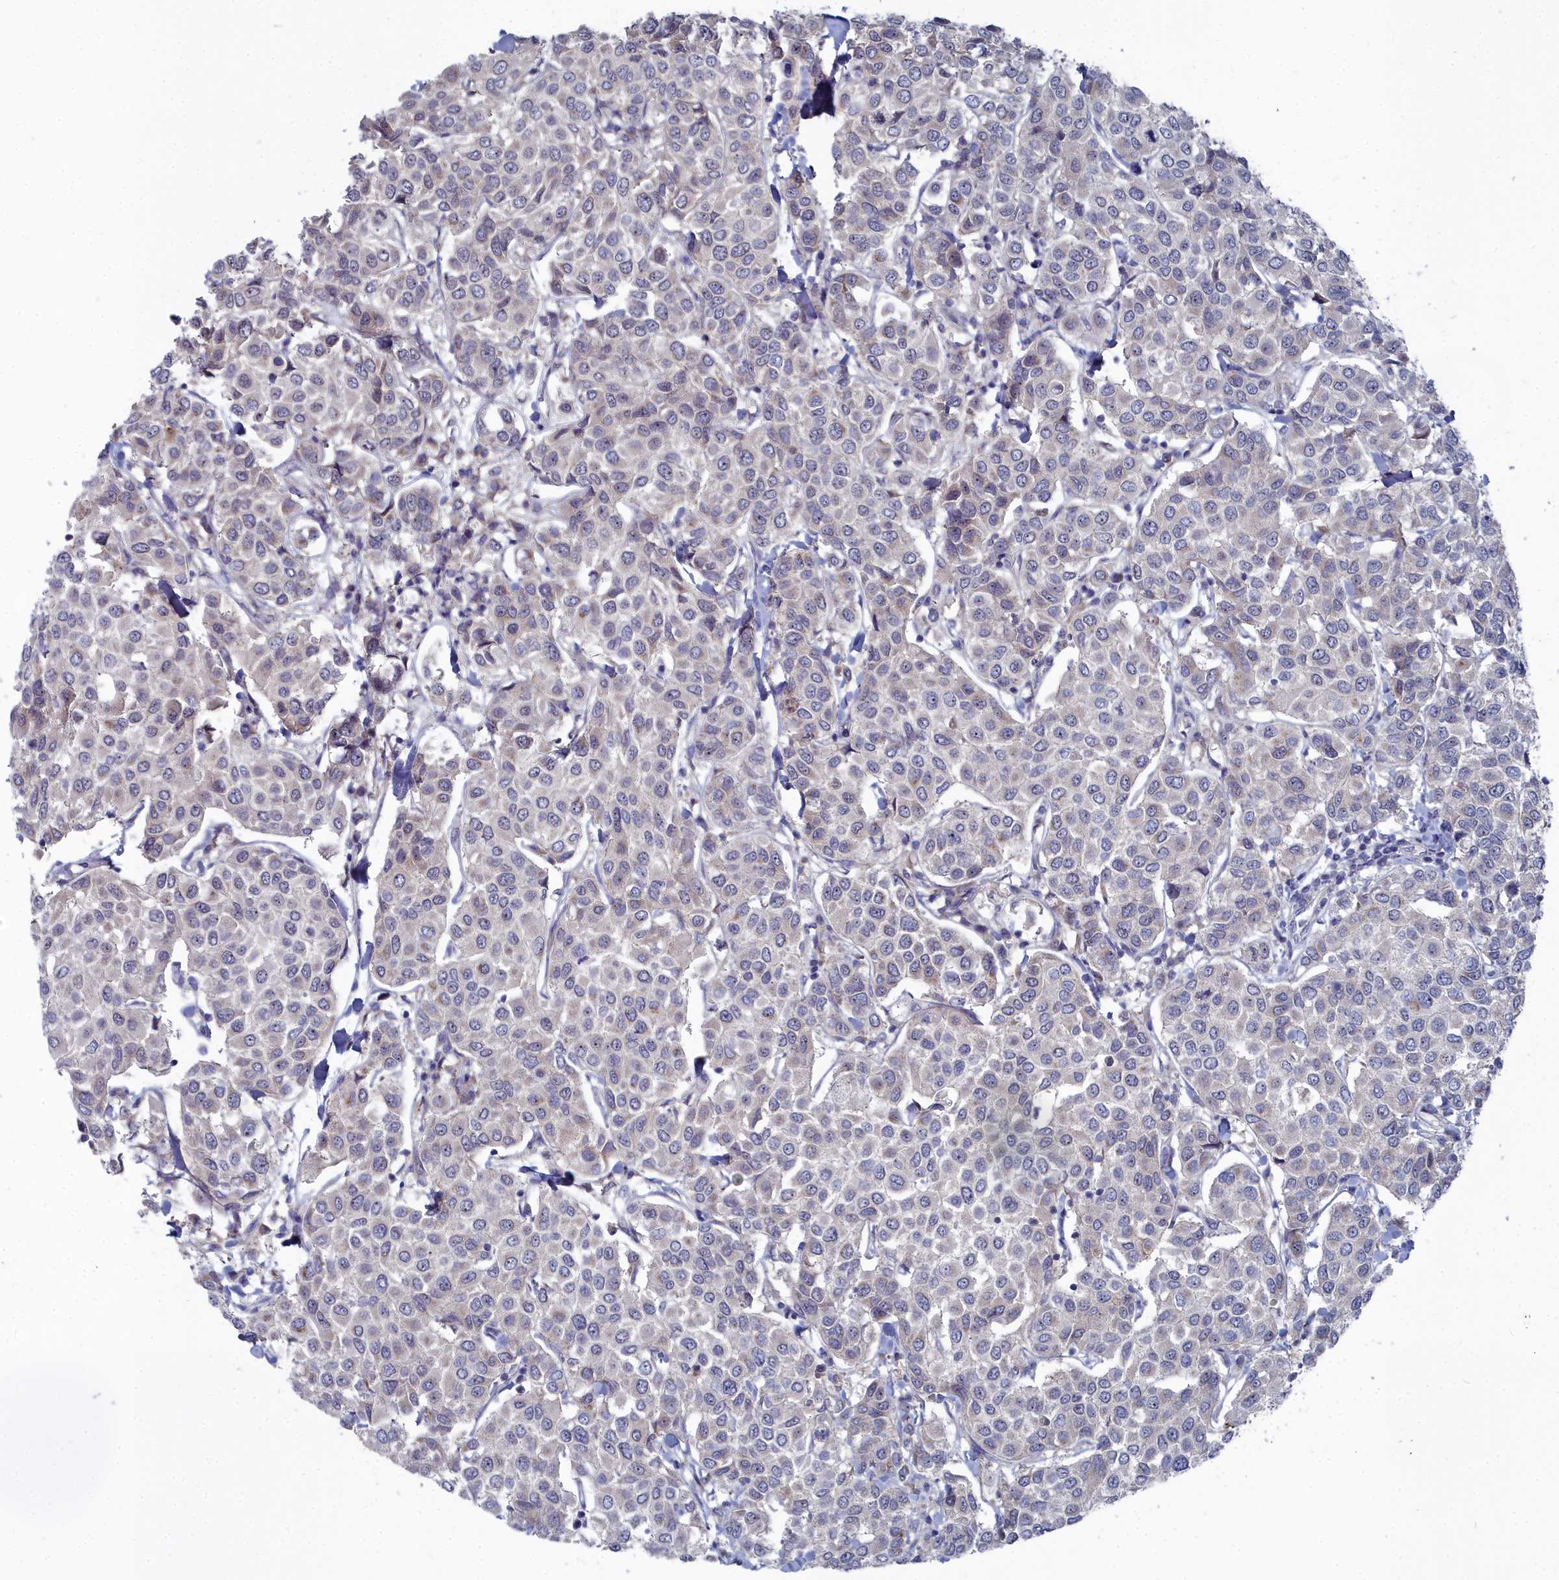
{"staining": {"intensity": "negative", "quantity": "none", "location": "none"}, "tissue": "breast cancer", "cell_type": "Tumor cells", "image_type": "cancer", "snomed": [{"axis": "morphology", "description": "Duct carcinoma"}, {"axis": "topography", "description": "Breast"}], "caption": "Breast cancer (invasive ductal carcinoma) stained for a protein using IHC displays no expression tumor cells.", "gene": "CCDC149", "patient": {"sex": "female", "age": 55}}